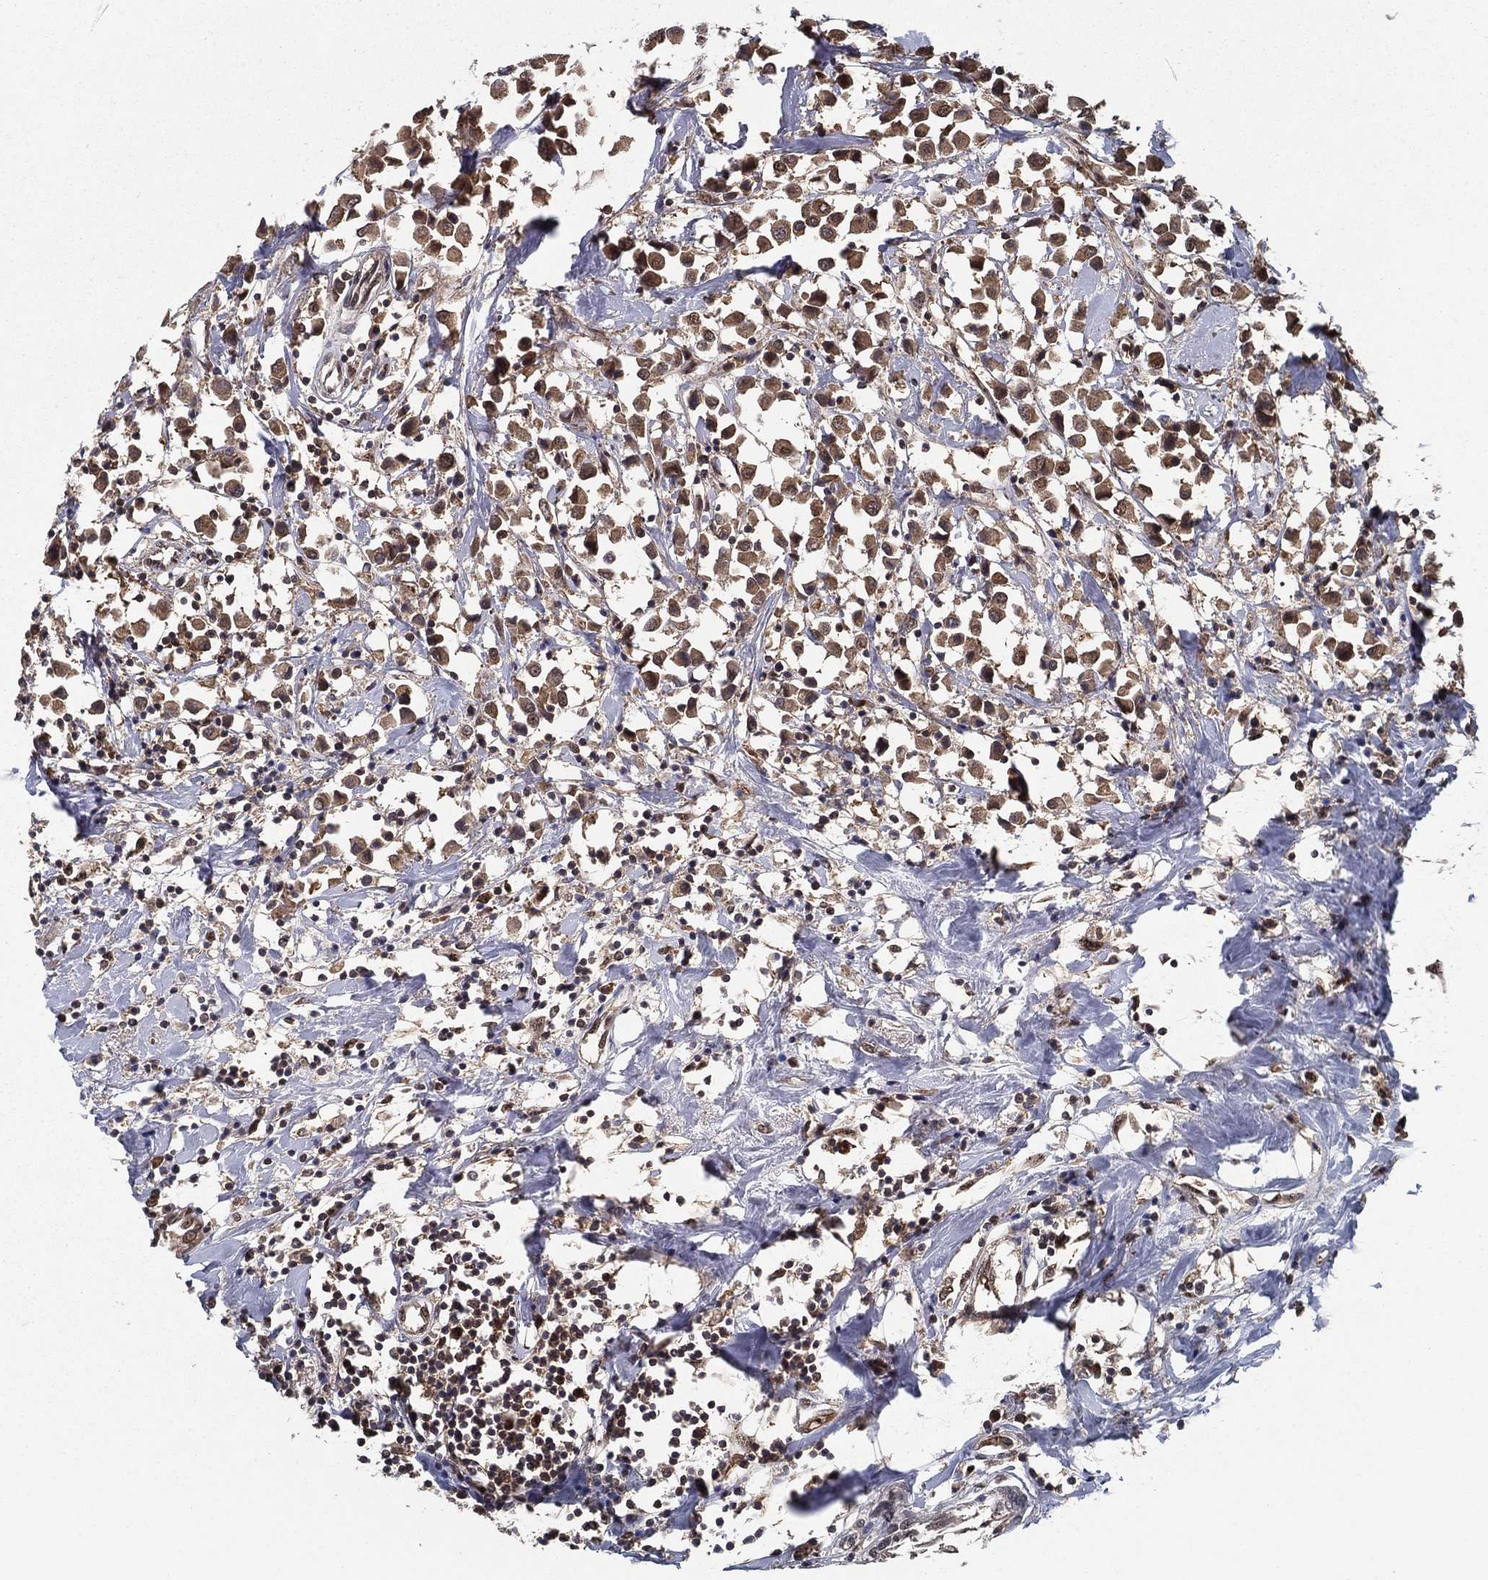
{"staining": {"intensity": "moderate", "quantity": ">75%", "location": "cytoplasmic/membranous,nuclear"}, "tissue": "breast cancer", "cell_type": "Tumor cells", "image_type": "cancer", "snomed": [{"axis": "morphology", "description": "Duct carcinoma"}, {"axis": "topography", "description": "Breast"}], "caption": "Breast intraductal carcinoma tissue exhibits moderate cytoplasmic/membranous and nuclear staining in approximately >75% of tumor cells, visualized by immunohistochemistry.", "gene": "CARM1", "patient": {"sex": "female", "age": 61}}